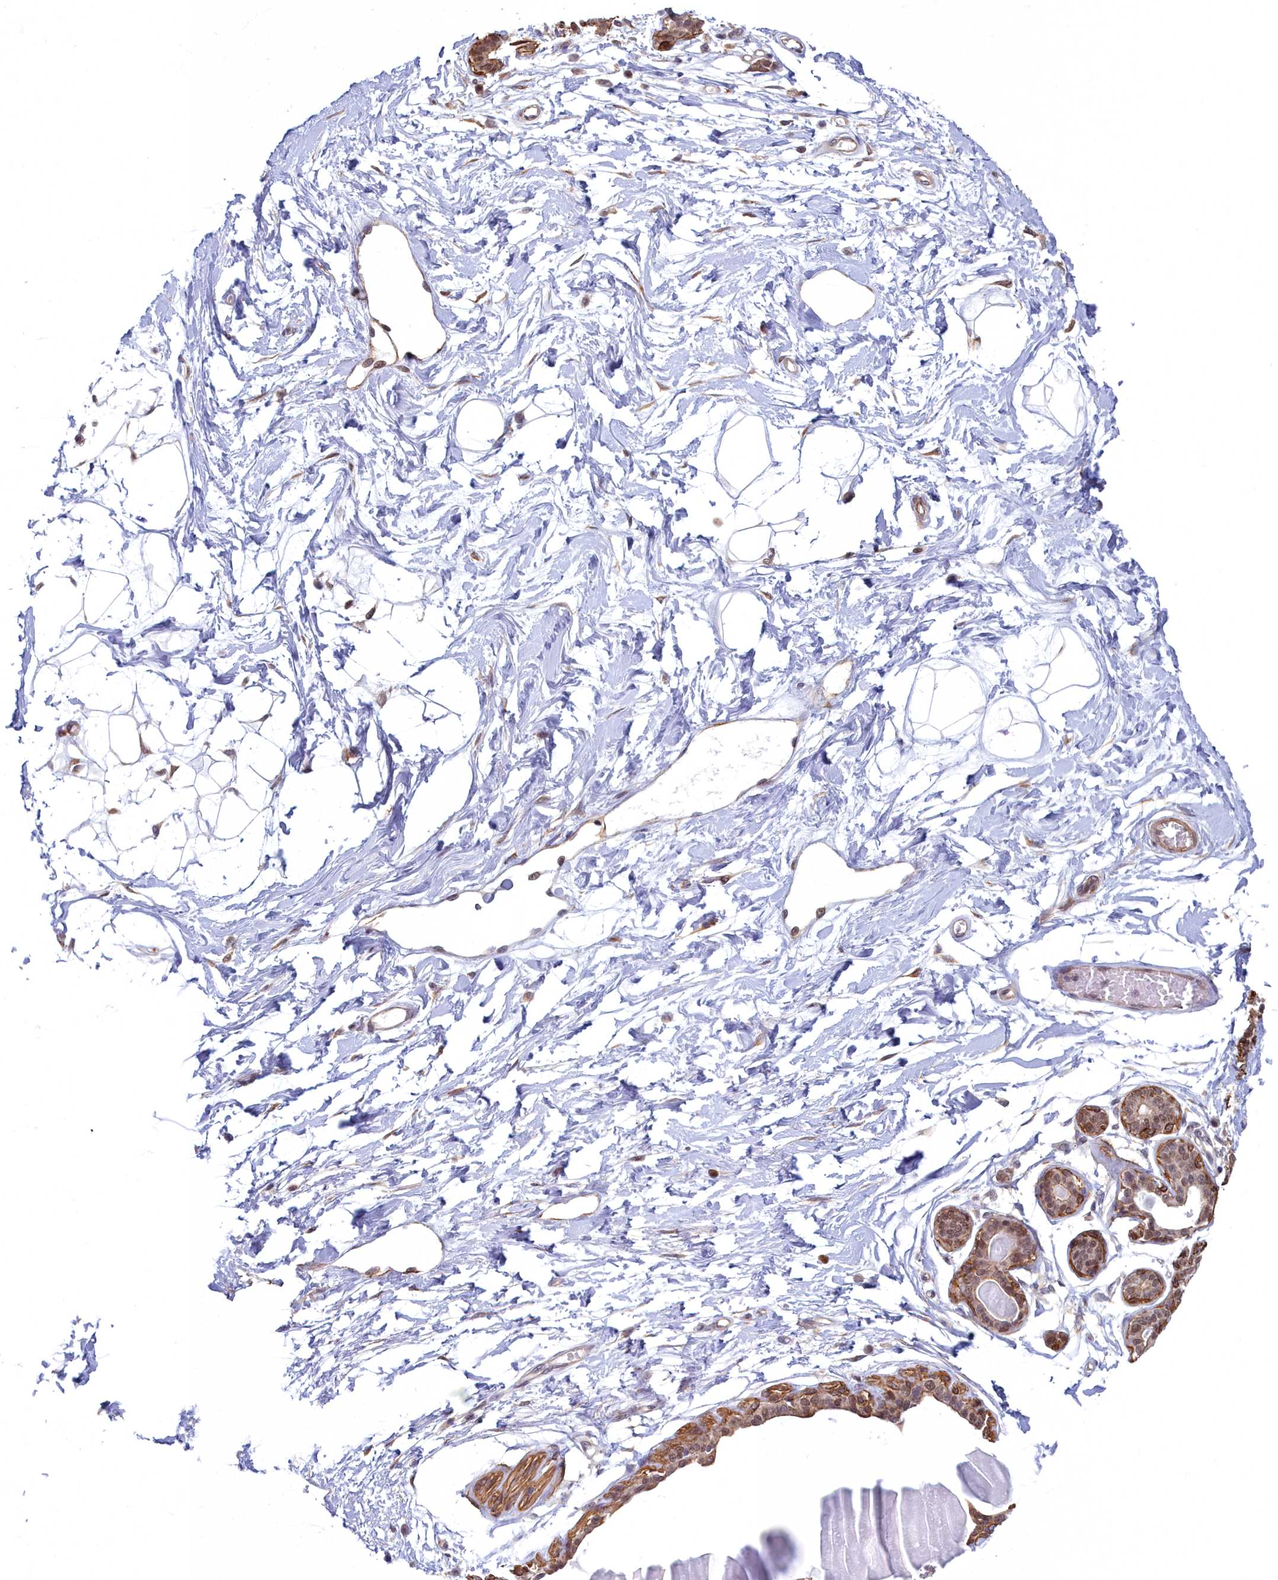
{"staining": {"intensity": "negative", "quantity": "none", "location": "none"}, "tissue": "breast", "cell_type": "Adipocytes", "image_type": "normal", "snomed": [{"axis": "morphology", "description": "Normal tissue, NOS"}, {"axis": "topography", "description": "Breast"}], "caption": "Breast stained for a protein using immunohistochemistry demonstrates no positivity adipocytes.", "gene": "MAK16", "patient": {"sex": "female", "age": 45}}